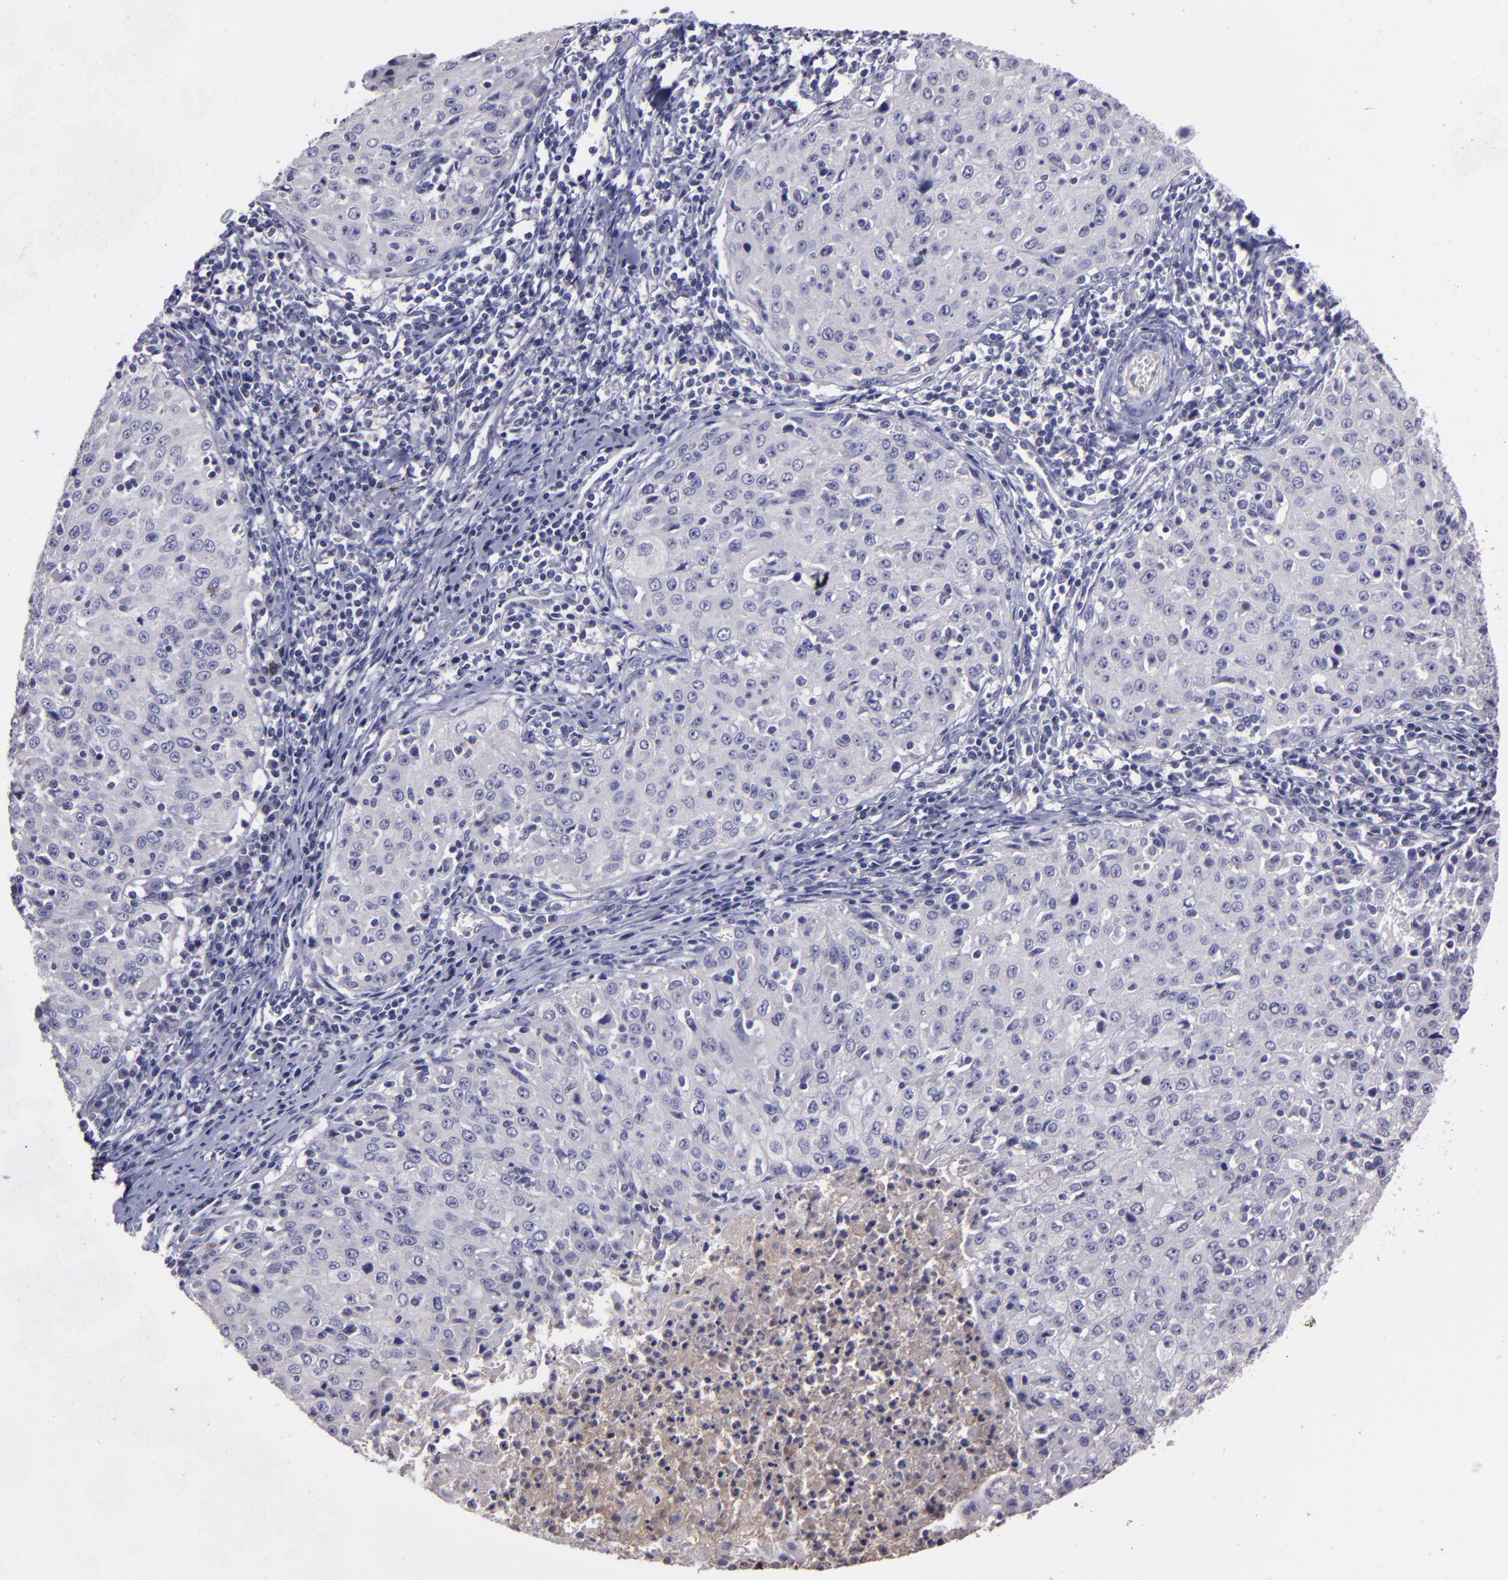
{"staining": {"intensity": "negative", "quantity": "none", "location": "none"}, "tissue": "cervical cancer", "cell_type": "Tumor cells", "image_type": "cancer", "snomed": [{"axis": "morphology", "description": "Squamous cell carcinoma, NOS"}, {"axis": "topography", "description": "Cervix"}], "caption": "There is no significant positivity in tumor cells of squamous cell carcinoma (cervical). (Stains: DAB immunohistochemistry with hematoxylin counter stain, Microscopy: brightfield microscopy at high magnification).", "gene": "MASP1", "patient": {"sex": "female", "age": 27}}